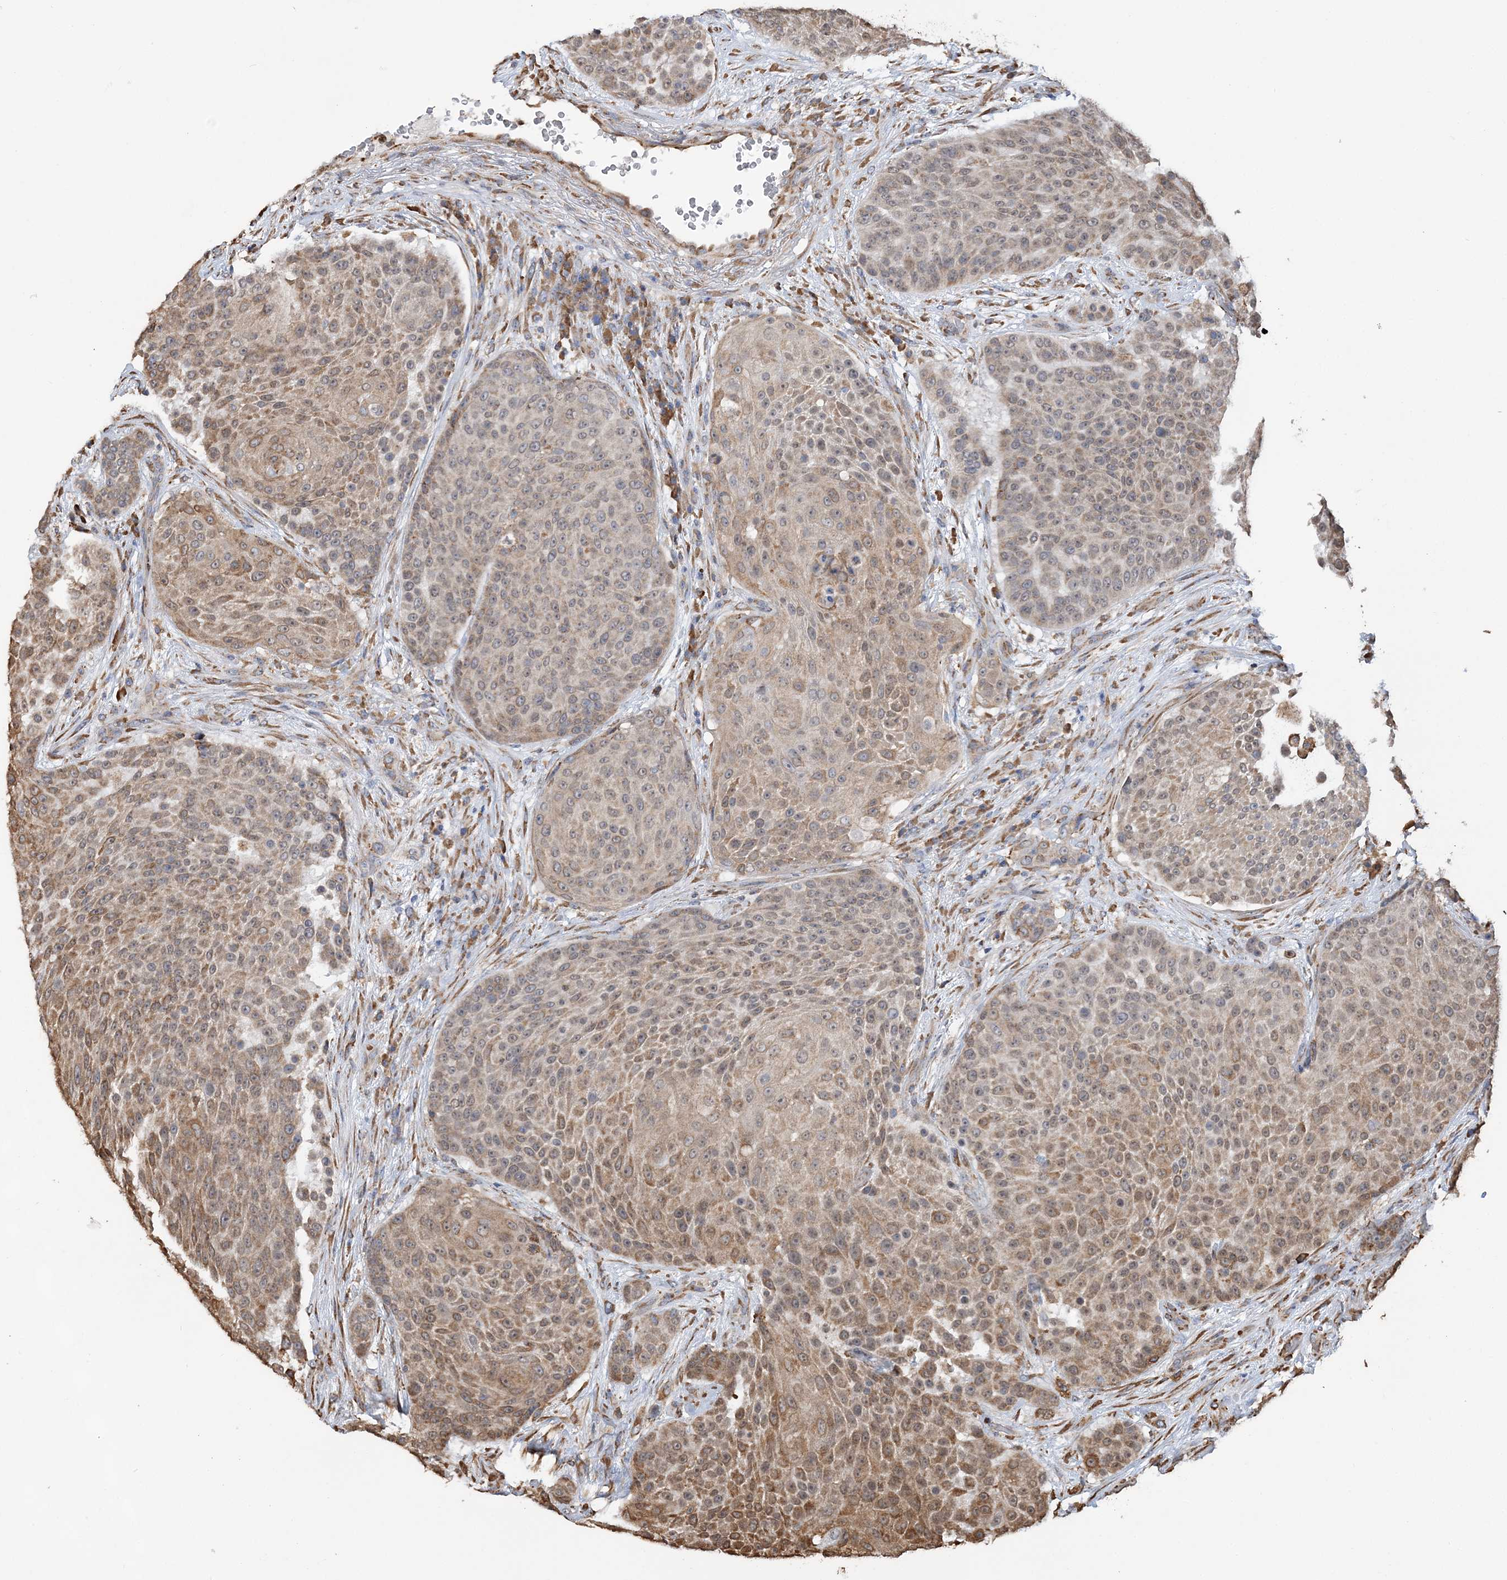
{"staining": {"intensity": "moderate", "quantity": ">75%", "location": "cytoplasmic/membranous"}, "tissue": "urothelial cancer", "cell_type": "Tumor cells", "image_type": "cancer", "snomed": [{"axis": "morphology", "description": "Urothelial carcinoma, High grade"}, {"axis": "topography", "description": "Urinary bladder"}], "caption": "Immunohistochemical staining of high-grade urothelial carcinoma displays medium levels of moderate cytoplasmic/membranous protein positivity in approximately >75% of tumor cells.", "gene": "WDR12", "patient": {"sex": "female", "age": 63}}